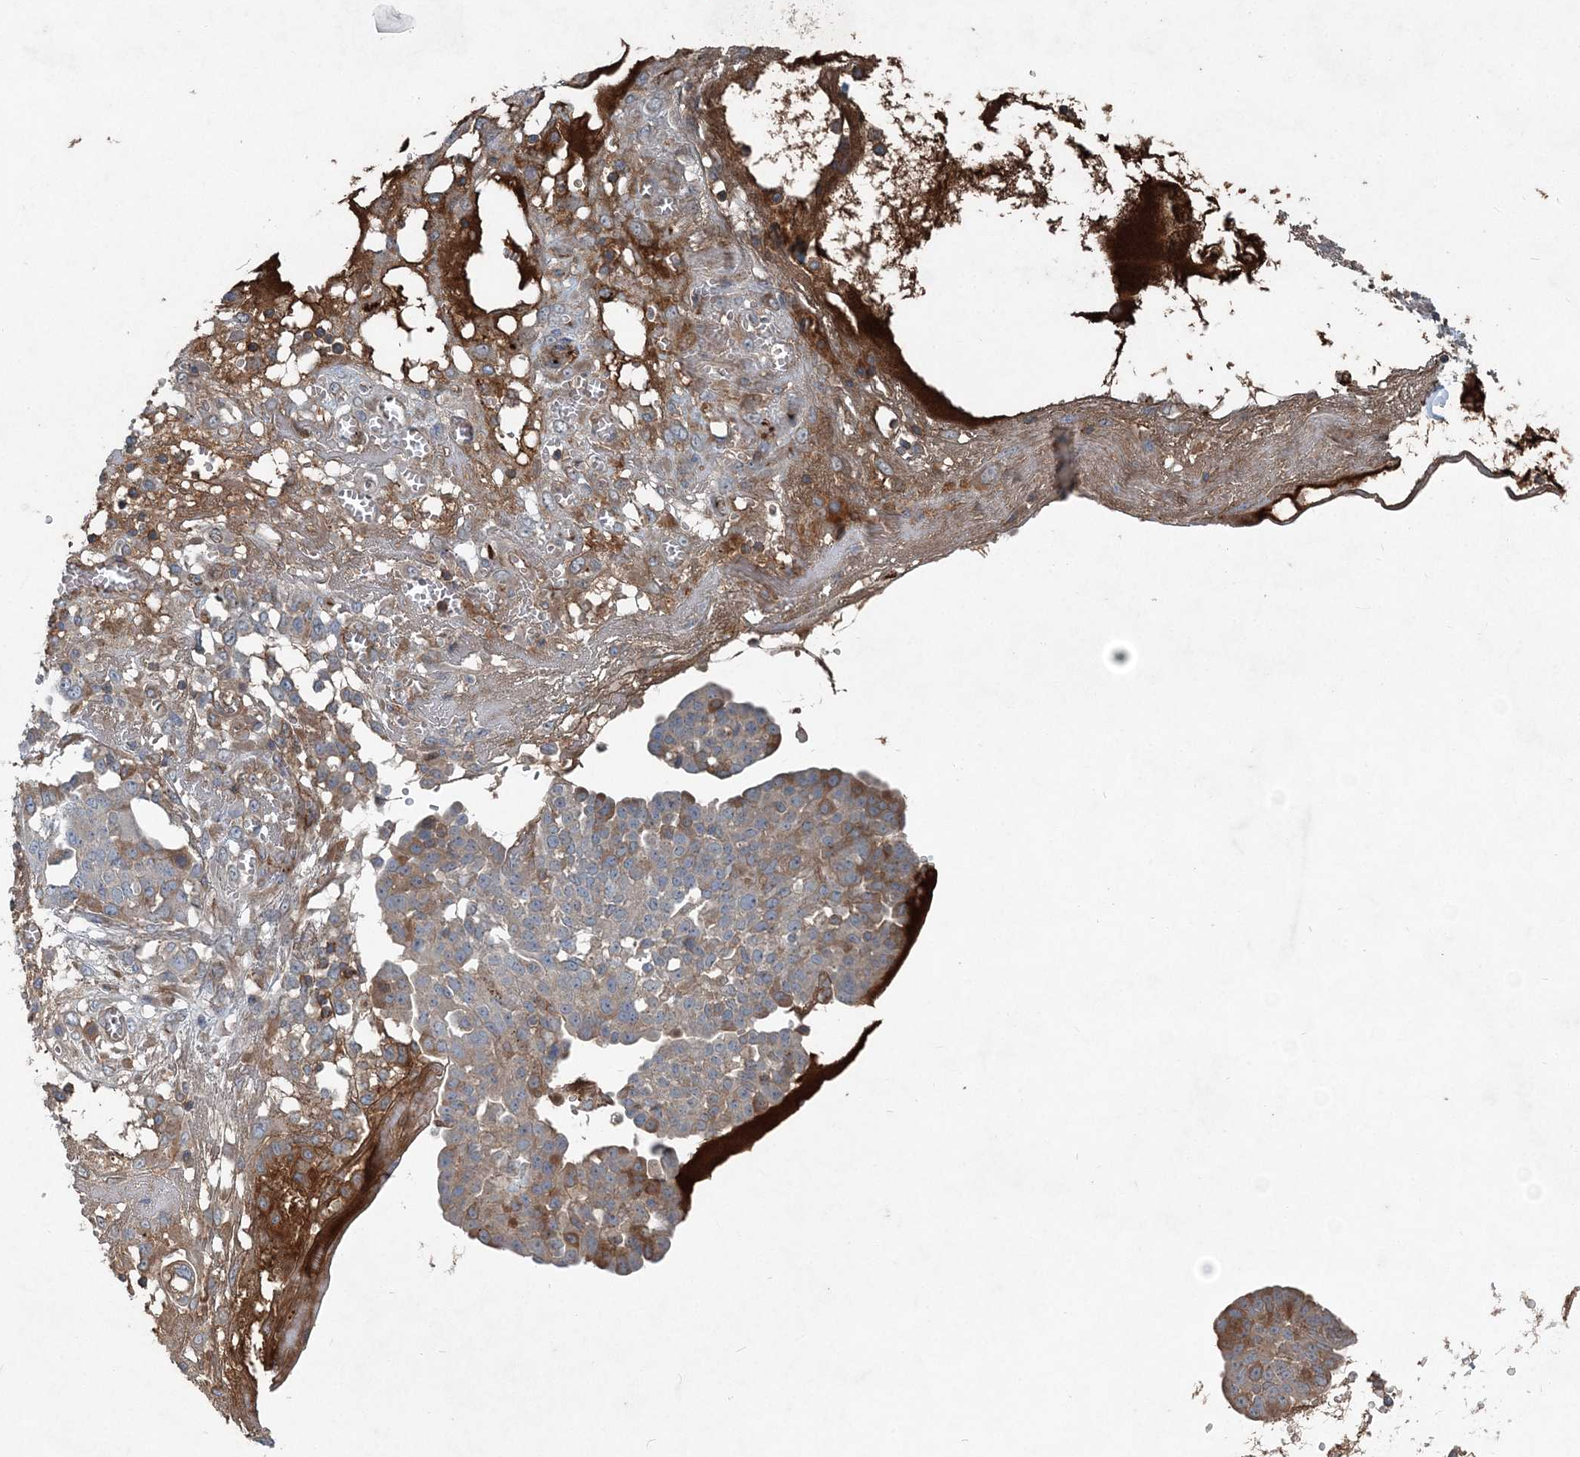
{"staining": {"intensity": "weak", "quantity": ">75%", "location": "cytoplasmic/membranous"}, "tissue": "ovarian cancer", "cell_type": "Tumor cells", "image_type": "cancer", "snomed": [{"axis": "morphology", "description": "Cystadenocarcinoma, serous, NOS"}, {"axis": "topography", "description": "Soft tissue"}, {"axis": "topography", "description": "Ovary"}], "caption": "Ovarian cancer was stained to show a protein in brown. There is low levels of weak cytoplasmic/membranous staining in about >75% of tumor cells. The staining is performed using DAB brown chromogen to label protein expression. The nuclei are counter-stained blue using hematoxylin.", "gene": "ABHD14B", "patient": {"sex": "female", "age": 57}}